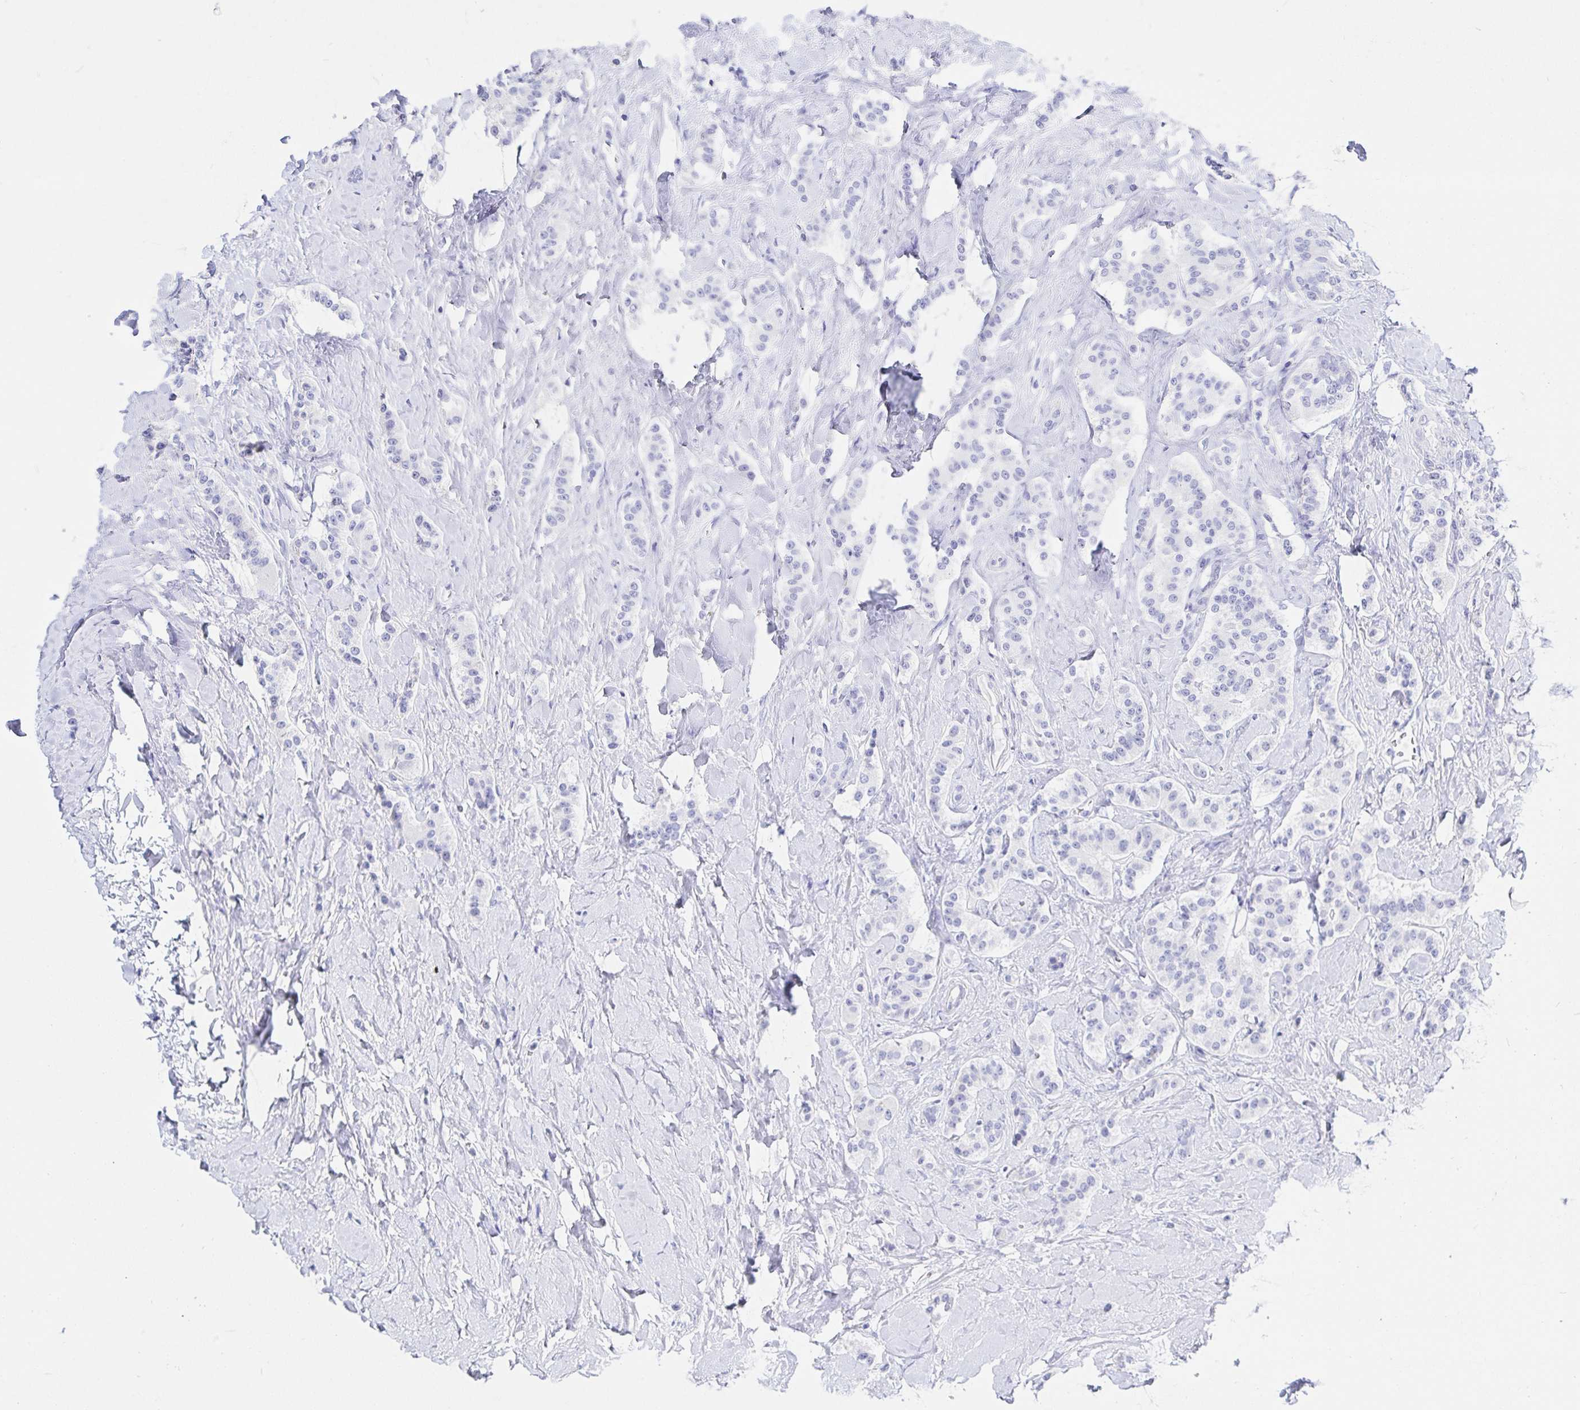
{"staining": {"intensity": "negative", "quantity": "none", "location": "none"}, "tissue": "carcinoid", "cell_type": "Tumor cells", "image_type": "cancer", "snomed": [{"axis": "morphology", "description": "Normal tissue, NOS"}, {"axis": "morphology", "description": "Carcinoid, malignant, NOS"}, {"axis": "topography", "description": "Pancreas"}], "caption": "Immunohistochemistry (IHC) histopathology image of neoplastic tissue: human malignant carcinoid stained with DAB reveals no significant protein expression in tumor cells.", "gene": "KCNH6", "patient": {"sex": "male", "age": 36}}